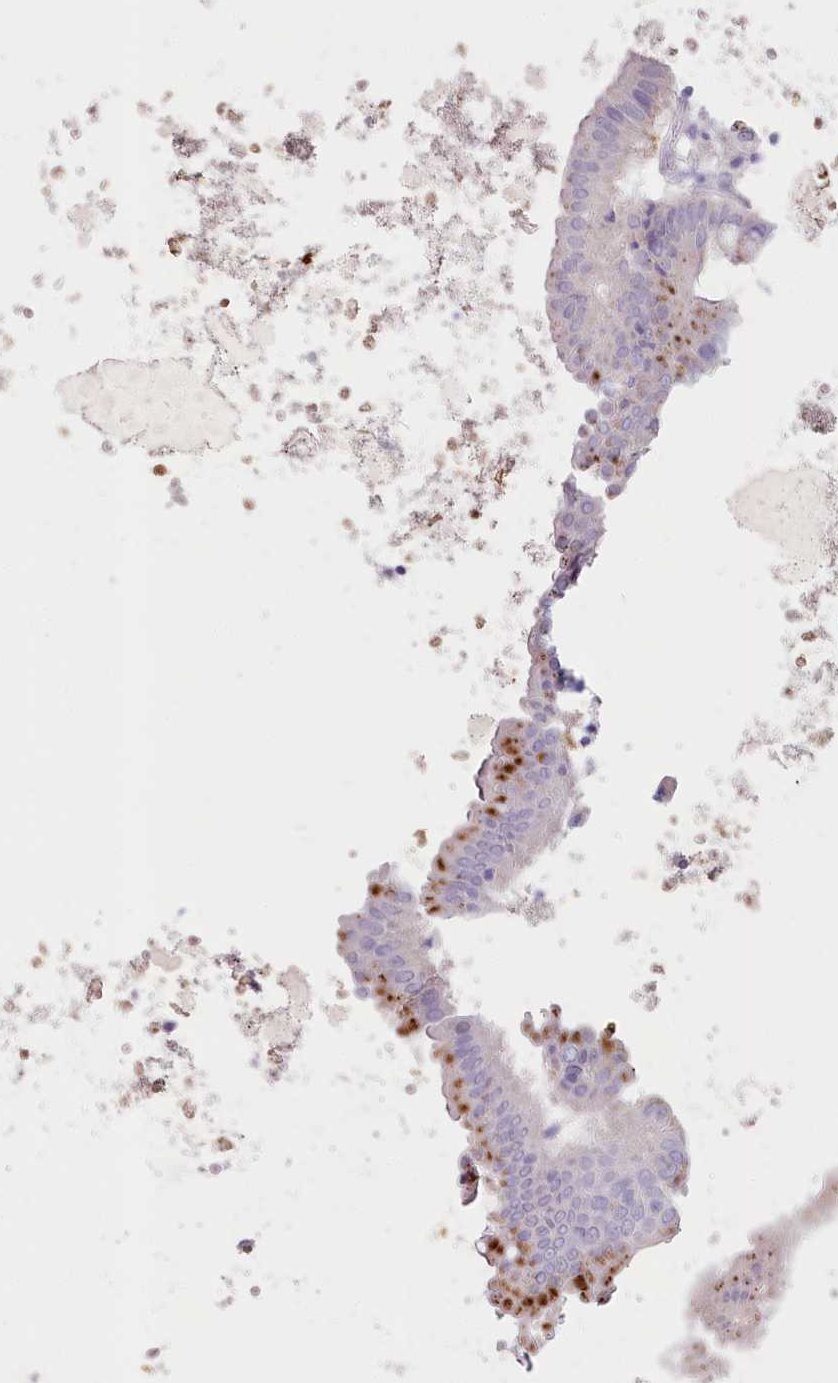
{"staining": {"intensity": "moderate", "quantity": "<25%", "location": "cytoplasmic/membranous"}, "tissue": "appendix", "cell_type": "Glandular cells", "image_type": "normal", "snomed": [{"axis": "morphology", "description": "Normal tissue, NOS"}, {"axis": "topography", "description": "Appendix"}], "caption": "Appendix stained with a brown dye reveals moderate cytoplasmic/membranous positive staining in about <25% of glandular cells.", "gene": "IFIT5", "patient": {"sex": "female", "age": 54}}